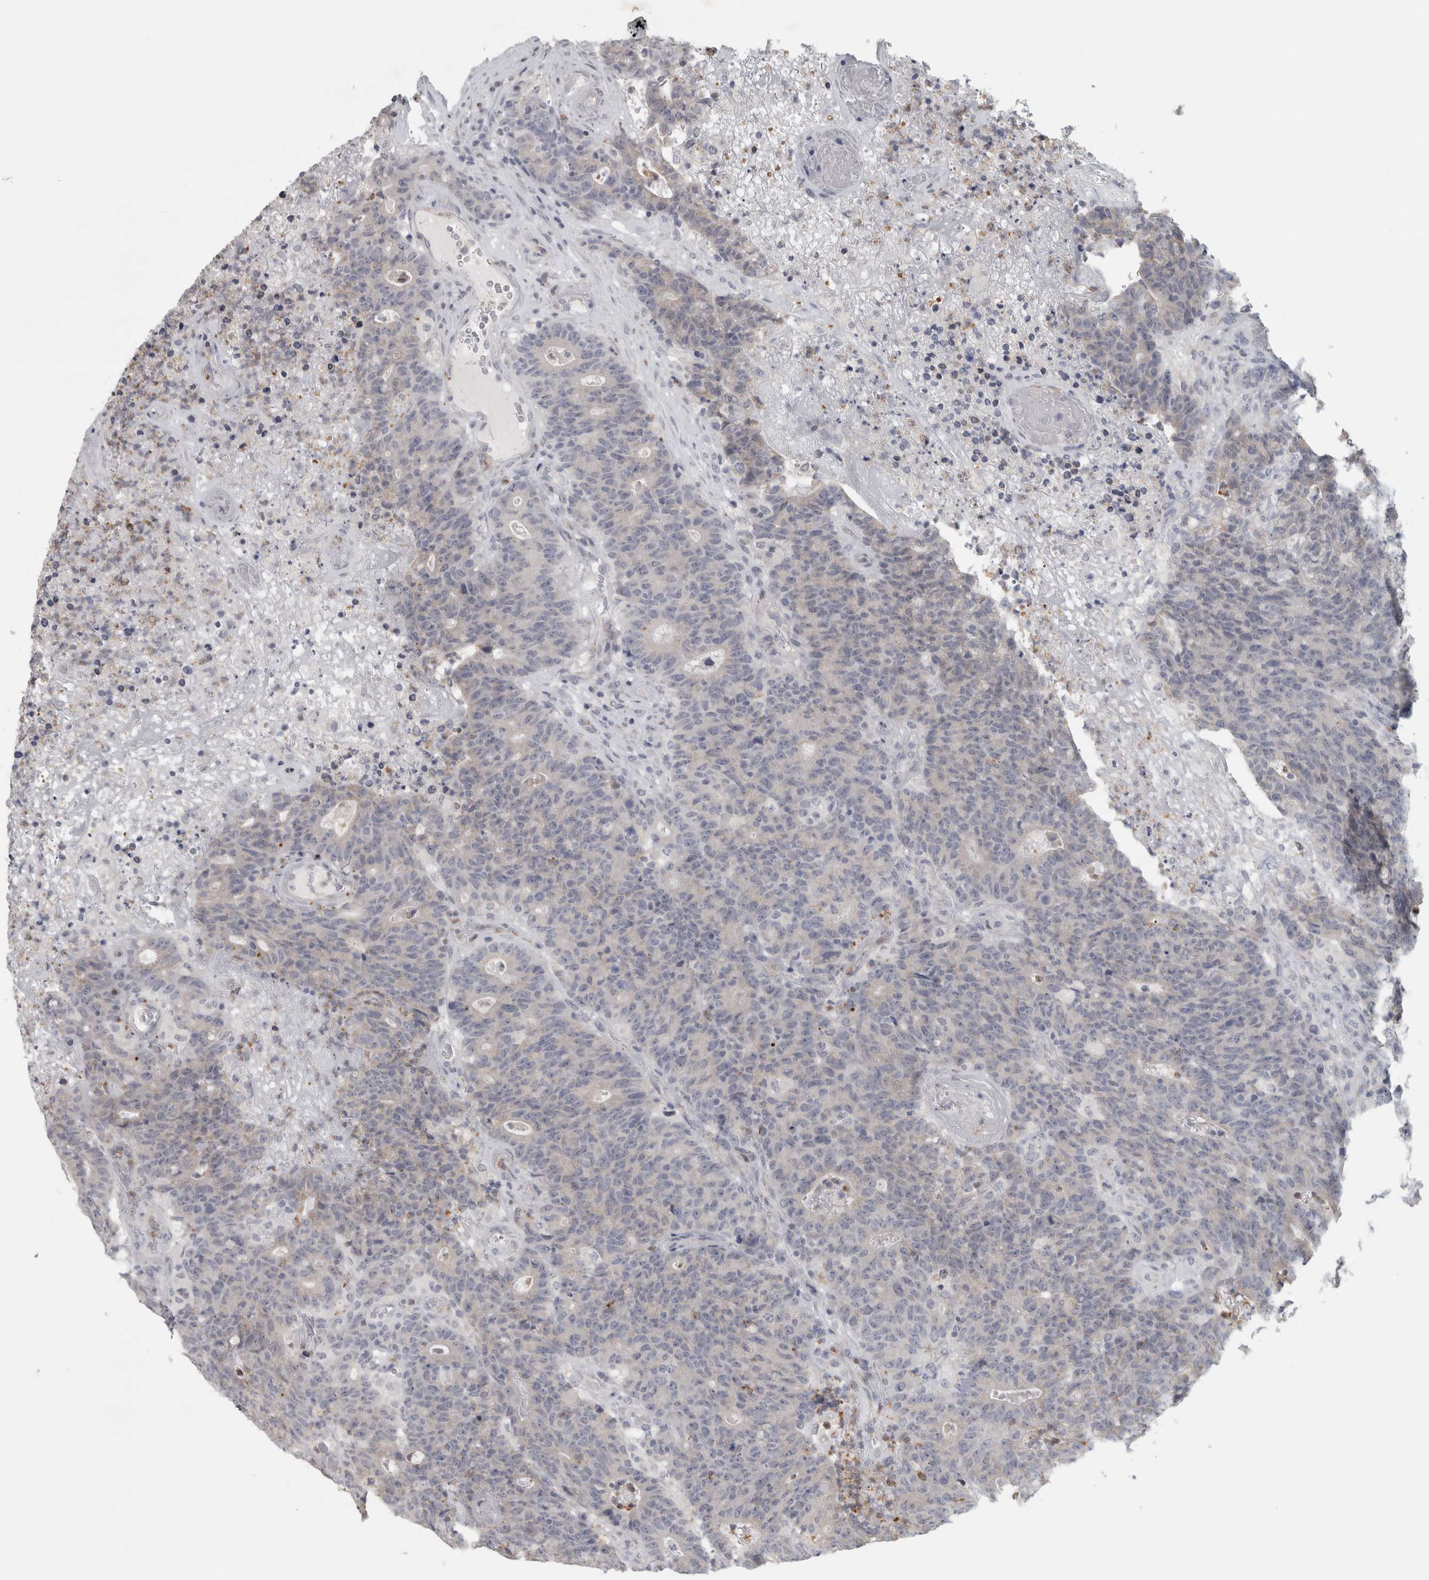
{"staining": {"intensity": "negative", "quantity": "none", "location": "none"}, "tissue": "colorectal cancer", "cell_type": "Tumor cells", "image_type": "cancer", "snomed": [{"axis": "morphology", "description": "Normal tissue, NOS"}, {"axis": "morphology", "description": "Adenocarcinoma, NOS"}, {"axis": "topography", "description": "Colon"}], "caption": "This is an immunohistochemistry (IHC) photomicrograph of human colorectal cancer (adenocarcinoma). There is no staining in tumor cells.", "gene": "PTPRN2", "patient": {"sex": "female", "age": 75}}